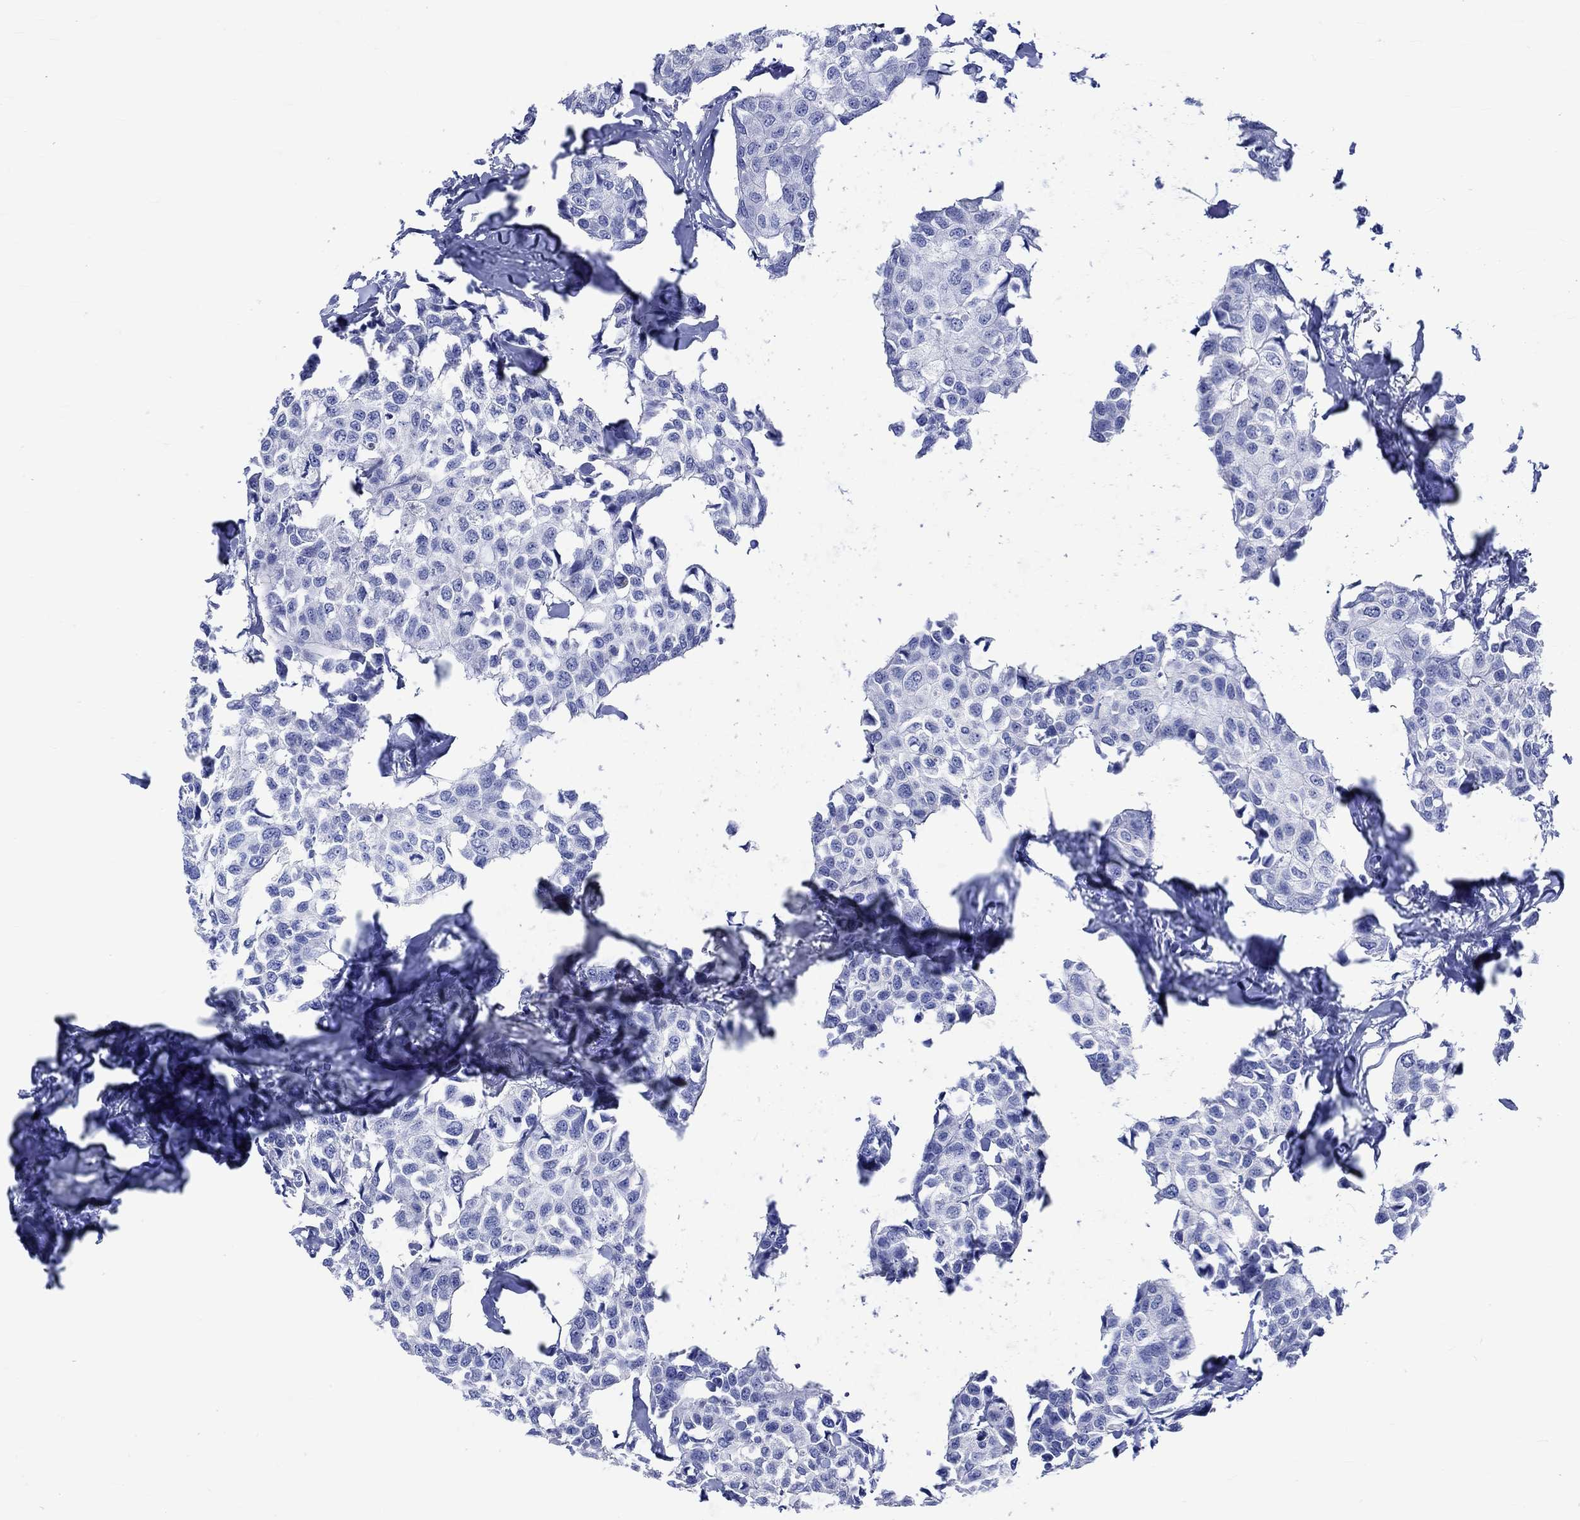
{"staining": {"intensity": "negative", "quantity": "none", "location": "none"}, "tissue": "breast cancer", "cell_type": "Tumor cells", "image_type": "cancer", "snomed": [{"axis": "morphology", "description": "Duct carcinoma"}, {"axis": "topography", "description": "Breast"}], "caption": "IHC photomicrograph of neoplastic tissue: human breast invasive ductal carcinoma stained with DAB (3,3'-diaminobenzidine) reveals no significant protein staining in tumor cells.", "gene": "KLHL33", "patient": {"sex": "female", "age": 80}}